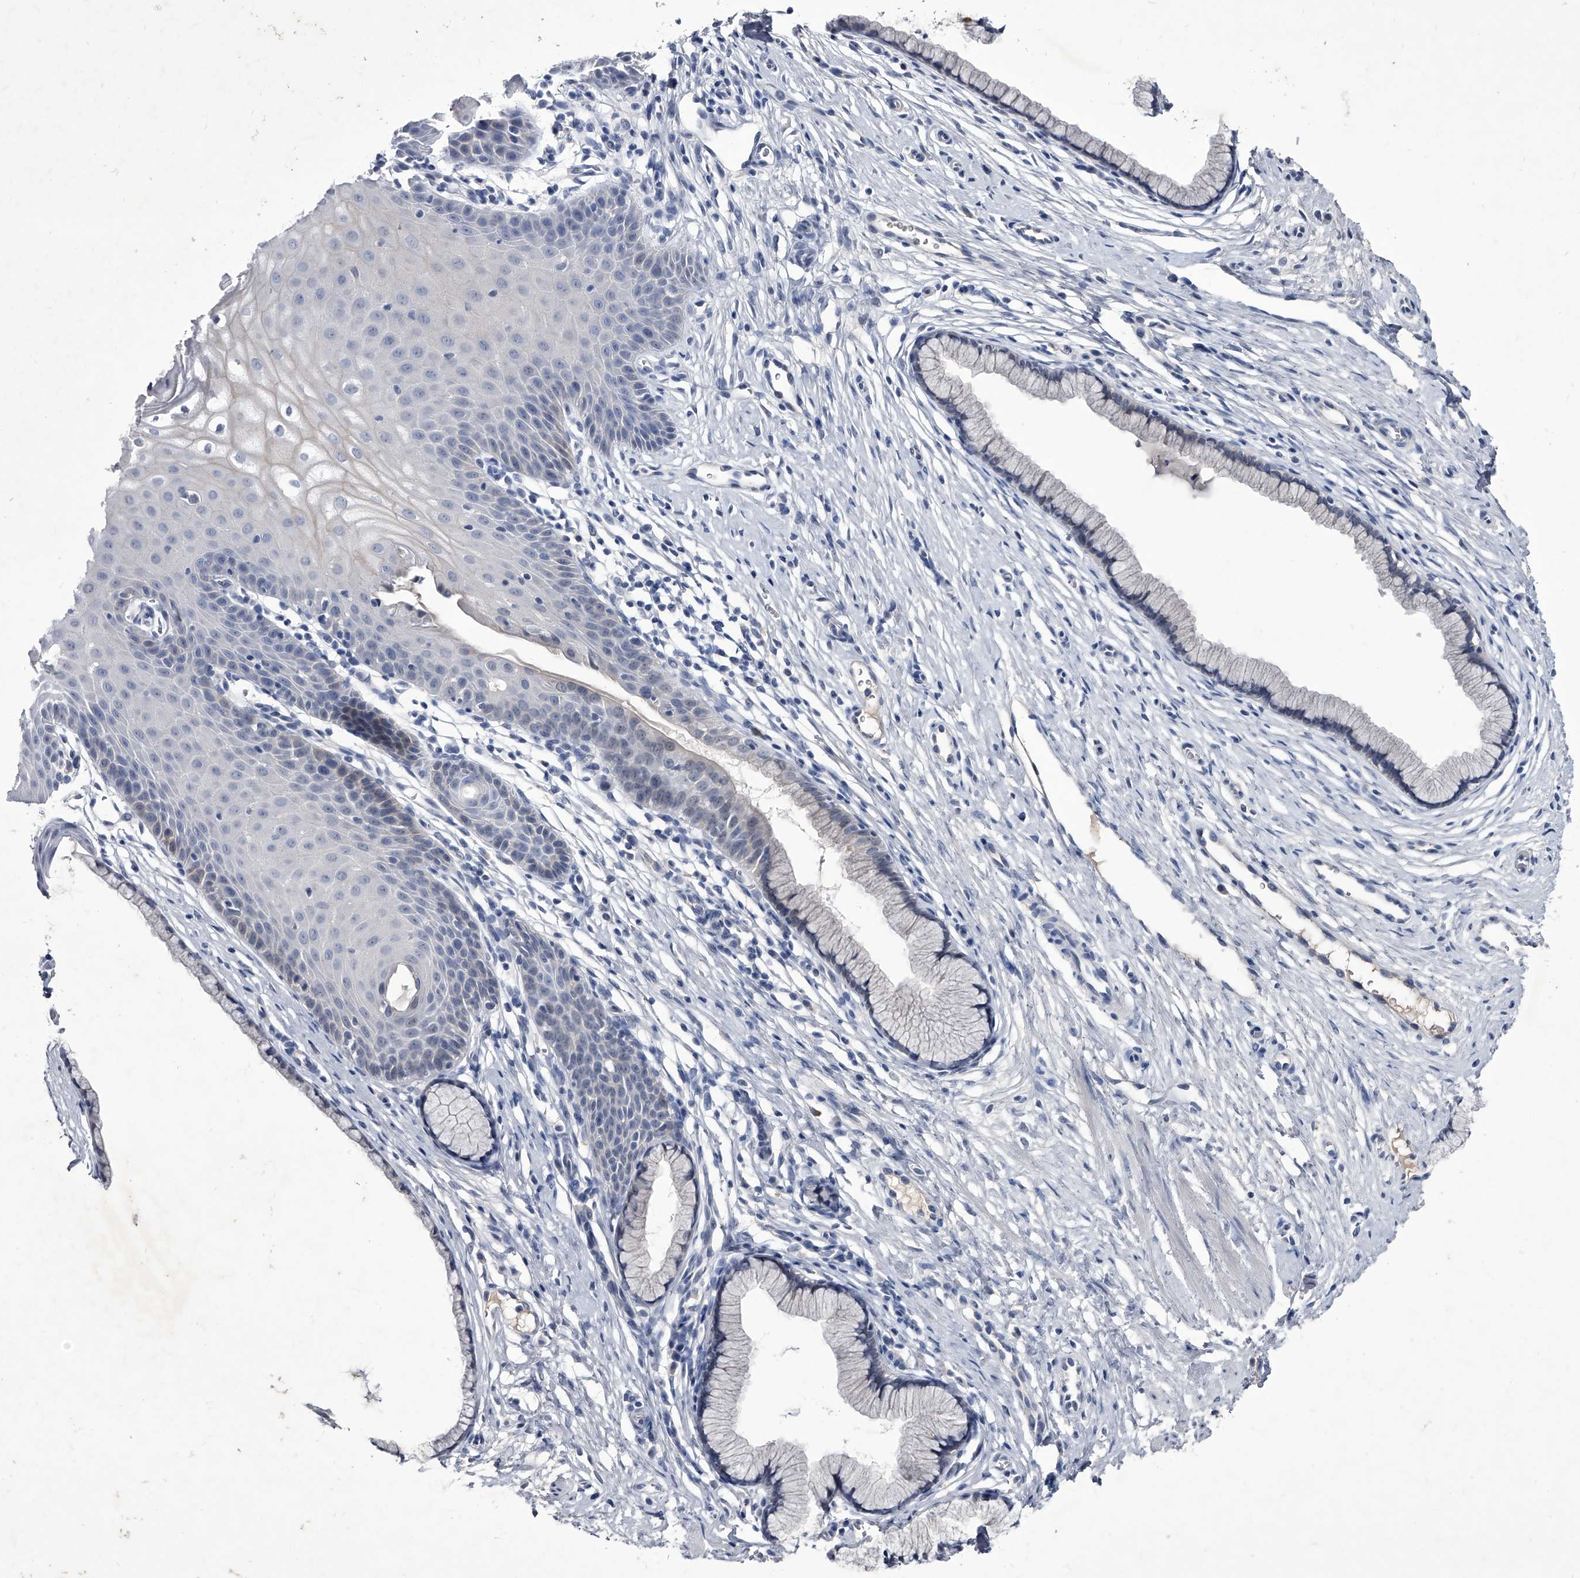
{"staining": {"intensity": "negative", "quantity": "none", "location": "none"}, "tissue": "cervix", "cell_type": "Glandular cells", "image_type": "normal", "snomed": [{"axis": "morphology", "description": "Normal tissue, NOS"}, {"axis": "topography", "description": "Cervix"}], "caption": "Image shows no significant protein positivity in glandular cells of benign cervix.", "gene": "CRISP2", "patient": {"sex": "female", "age": 36}}